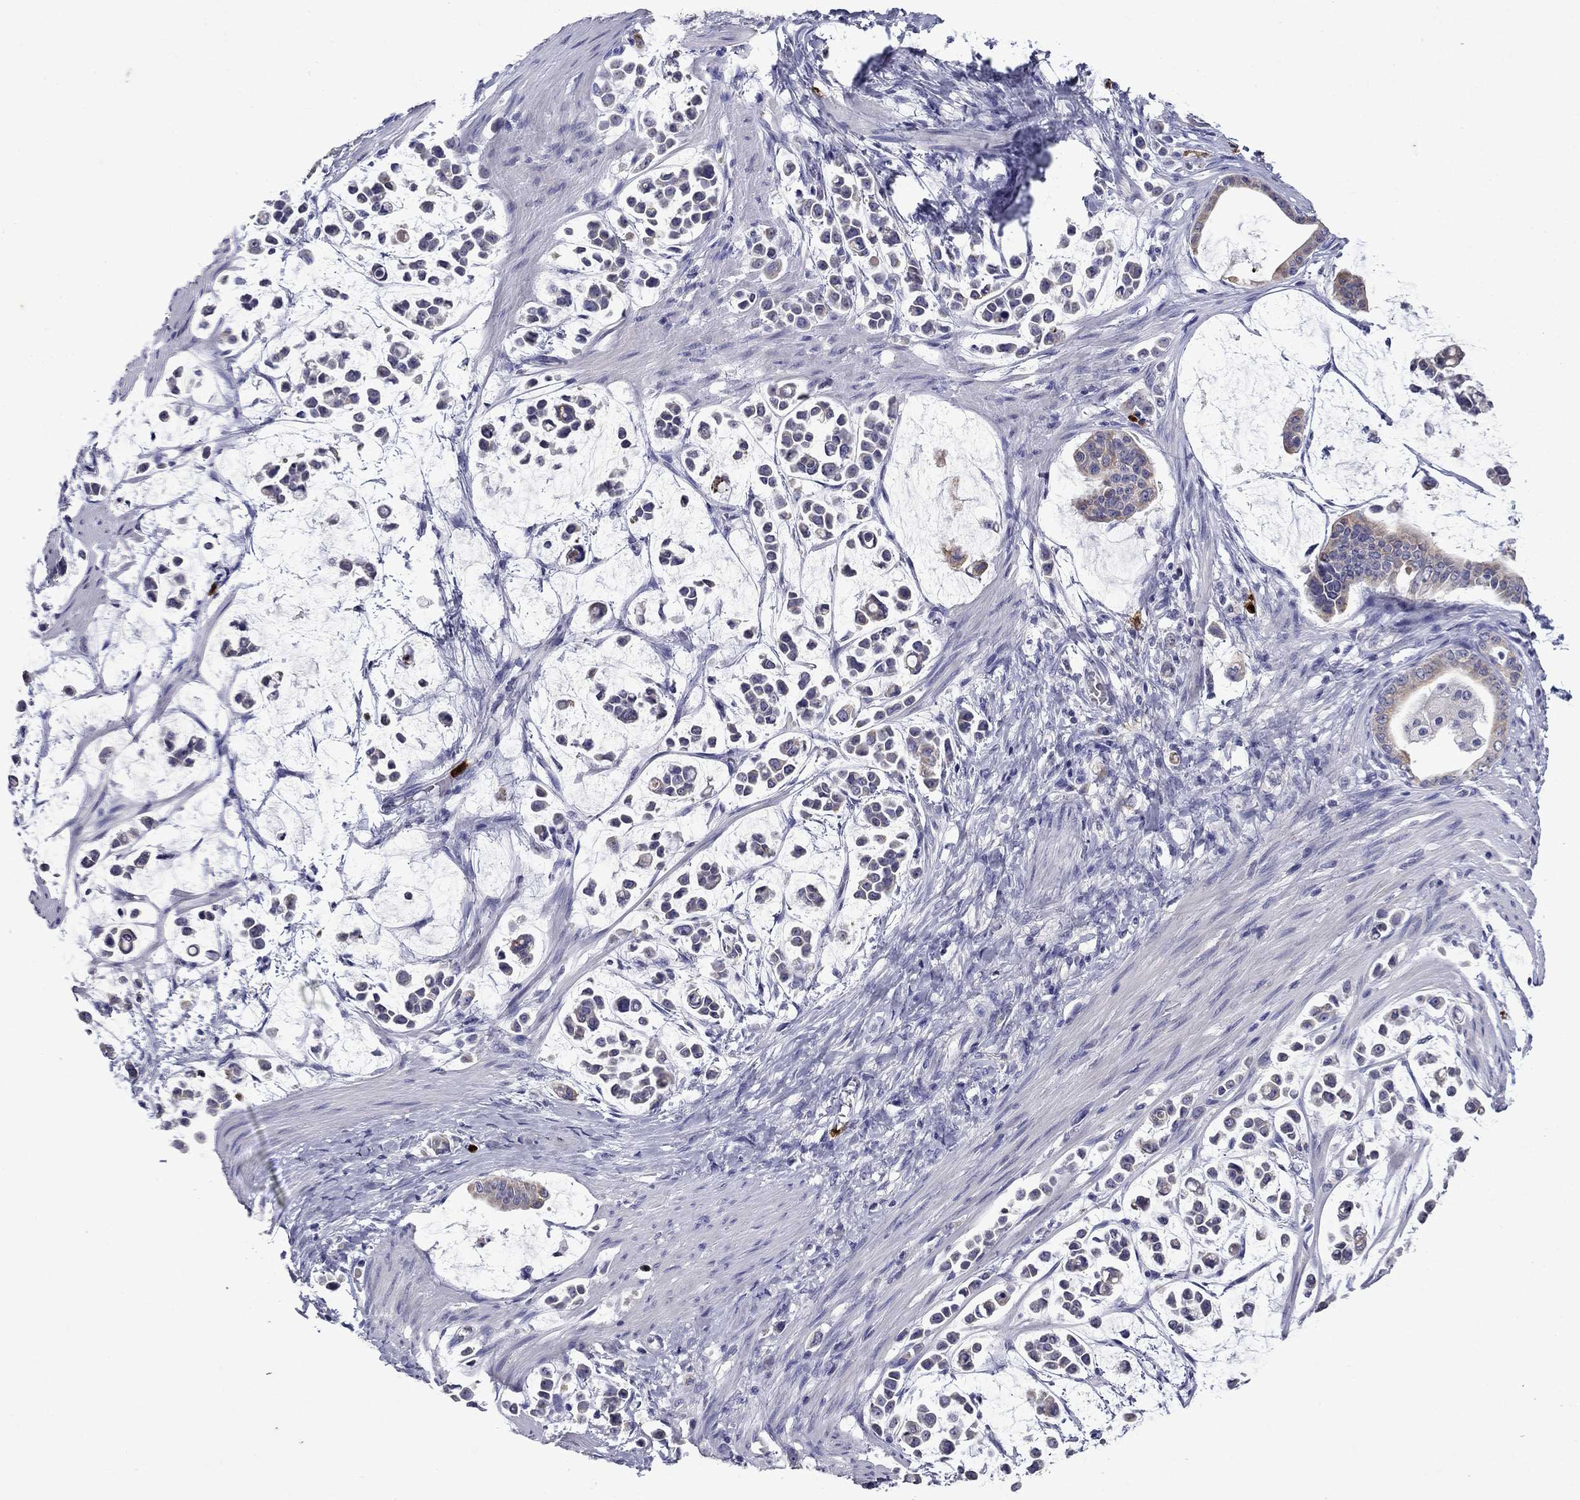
{"staining": {"intensity": "weak", "quantity": "<25%", "location": "cytoplasmic/membranous"}, "tissue": "stomach cancer", "cell_type": "Tumor cells", "image_type": "cancer", "snomed": [{"axis": "morphology", "description": "Adenocarcinoma, NOS"}, {"axis": "topography", "description": "Stomach"}], "caption": "This is a photomicrograph of IHC staining of stomach cancer (adenocarcinoma), which shows no expression in tumor cells. (IHC, brightfield microscopy, high magnification).", "gene": "IRF5", "patient": {"sex": "male", "age": 82}}